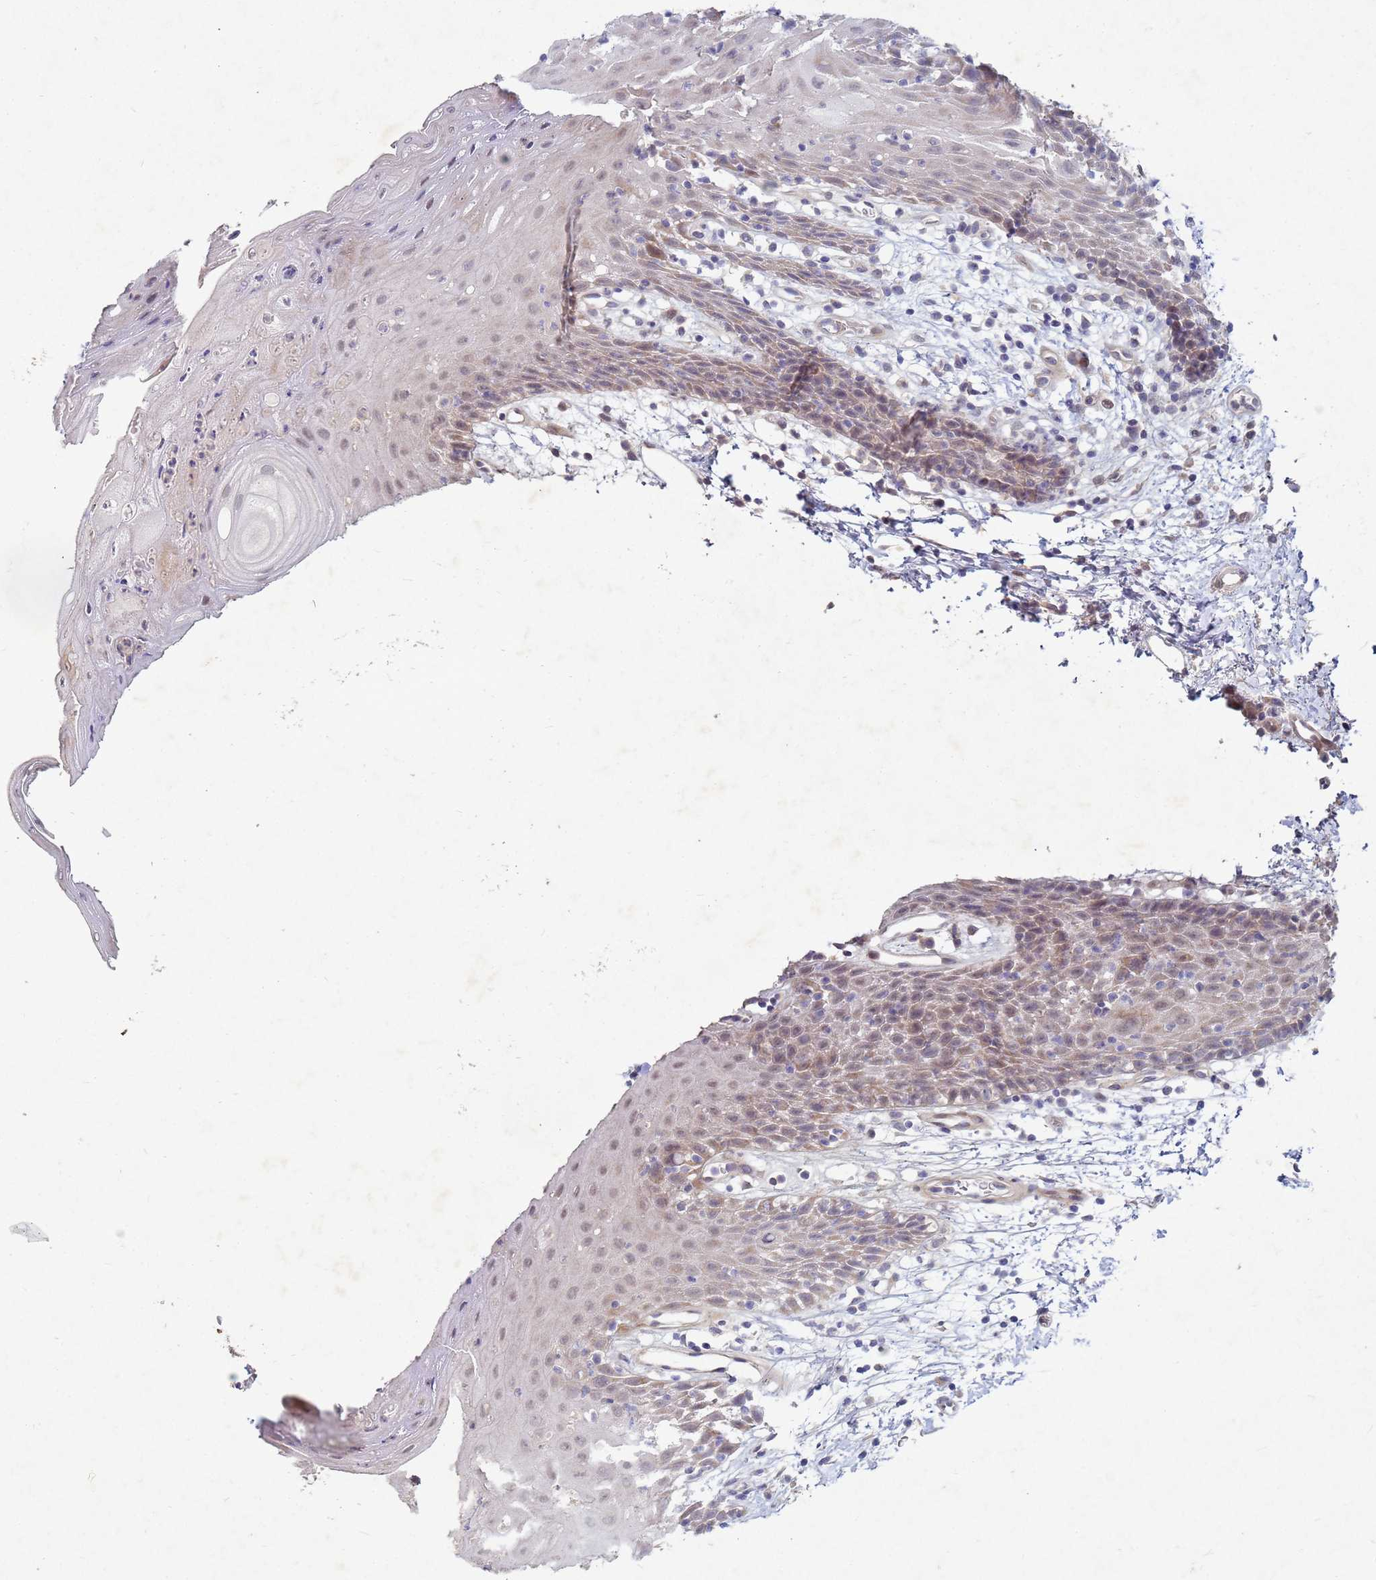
{"staining": {"intensity": "moderate", "quantity": "<25%", "location": "cytoplasmic/membranous,nuclear"}, "tissue": "oral mucosa", "cell_type": "Squamous epithelial cells", "image_type": "normal", "snomed": [{"axis": "morphology", "description": "Normal tissue, NOS"}, {"axis": "topography", "description": "Oral tissue"}, {"axis": "topography", "description": "Tounge, NOS"}], "caption": "Oral mucosa stained with a brown dye reveals moderate cytoplasmic/membranous,nuclear positive positivity in approximately <25% of squamous epithelial cells.", "gene": "TNPO2", "patient": {"sex": "female", "age": 59}}